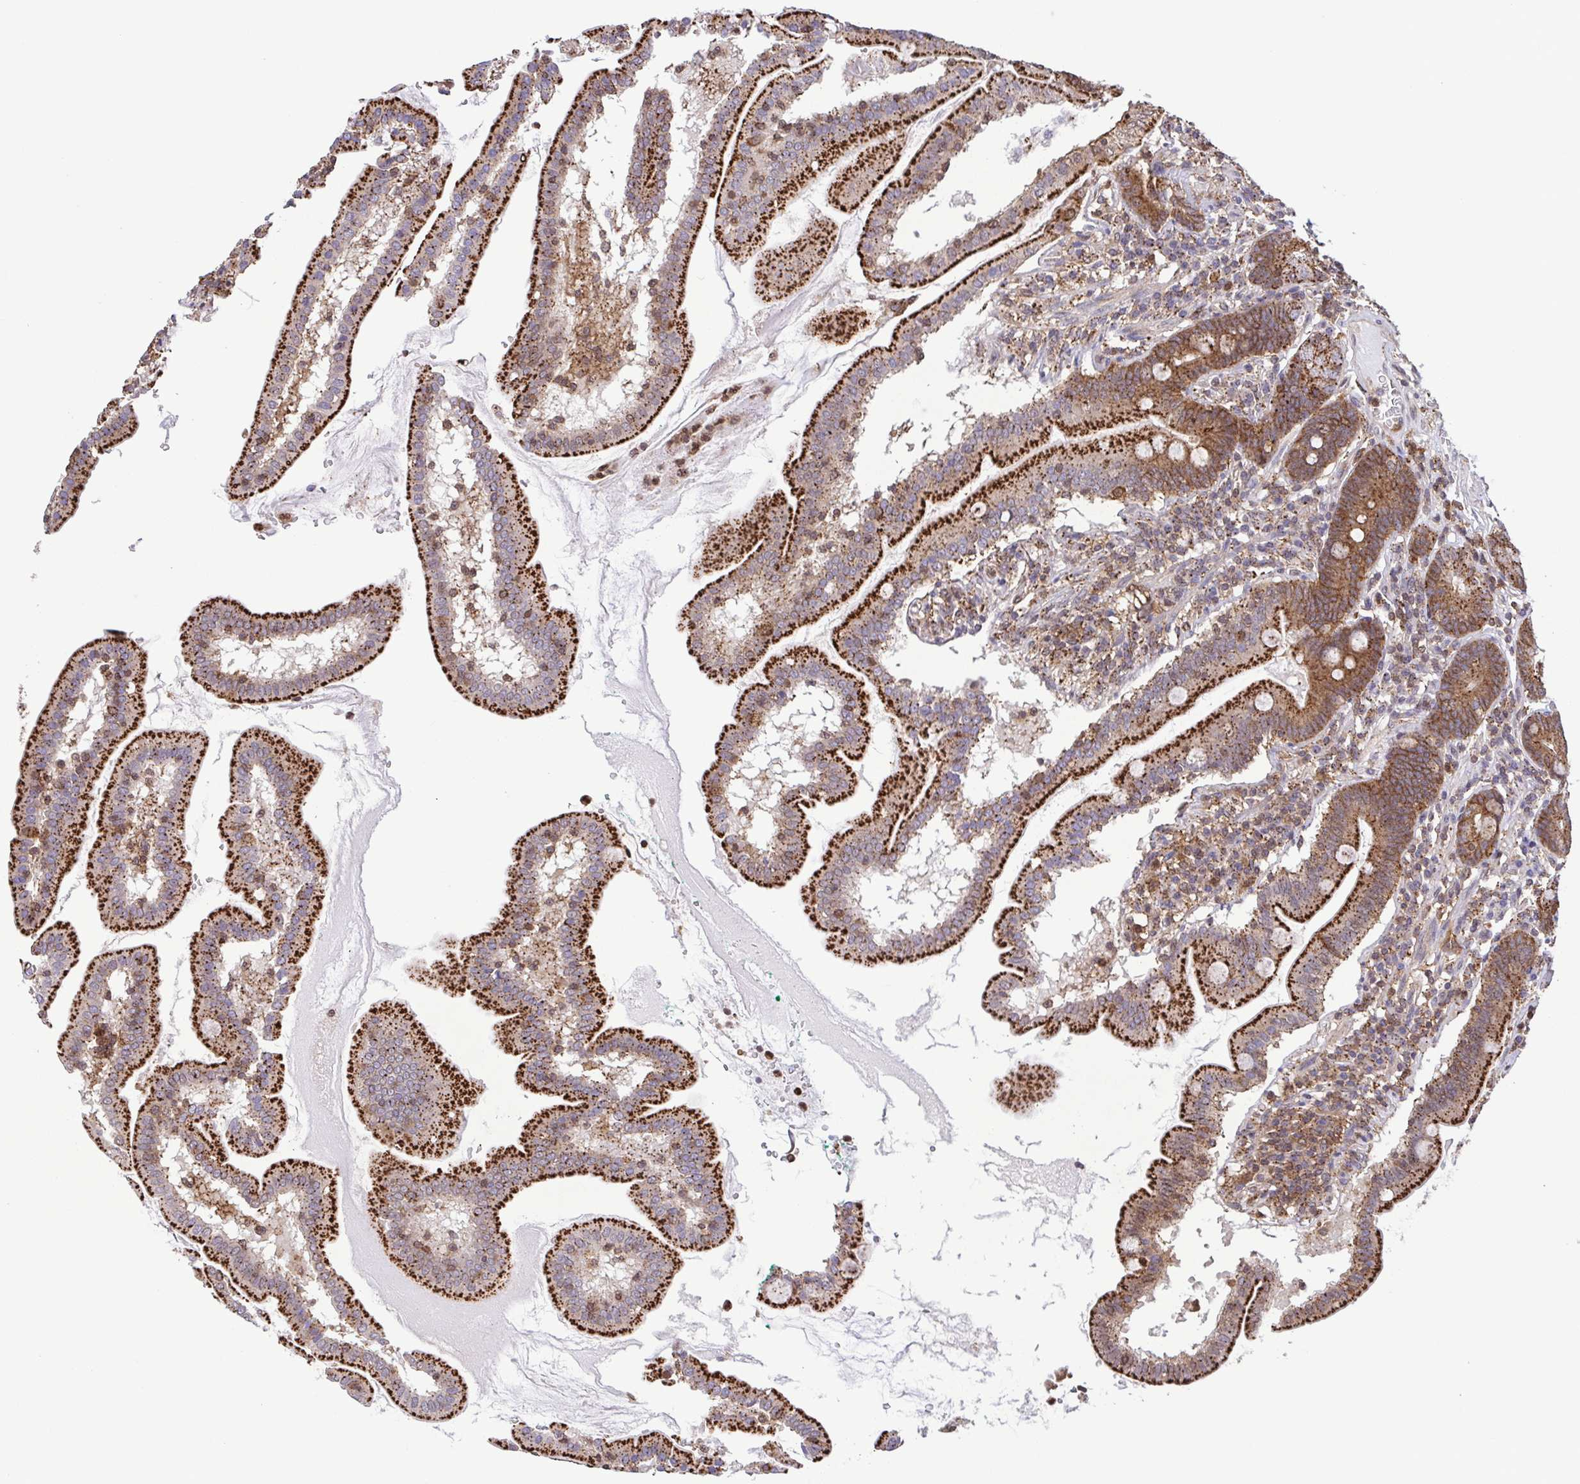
{"staining": {"intensity": "strong", "quantity": "25%-75%", "location": "cytoplasmic/membranous,nuclear"}, "tissue": "duodenum", "cell_type": "Glandular cells", "image_type": "normal", "snomed": [{"axis": "morphology", "description": "Normal tissue, NOS"}, {"axis": "topography", "description": "Duodenum"}], "caption": "Immunohistochemical staining of normal duodenum exhibits strong cytoplasmic/membranous,nuclear protein expression in approximately 25%-75% of glandular cells.", "gene": "CHMP1B", "patient": {"sex": "female", "age": 67}}